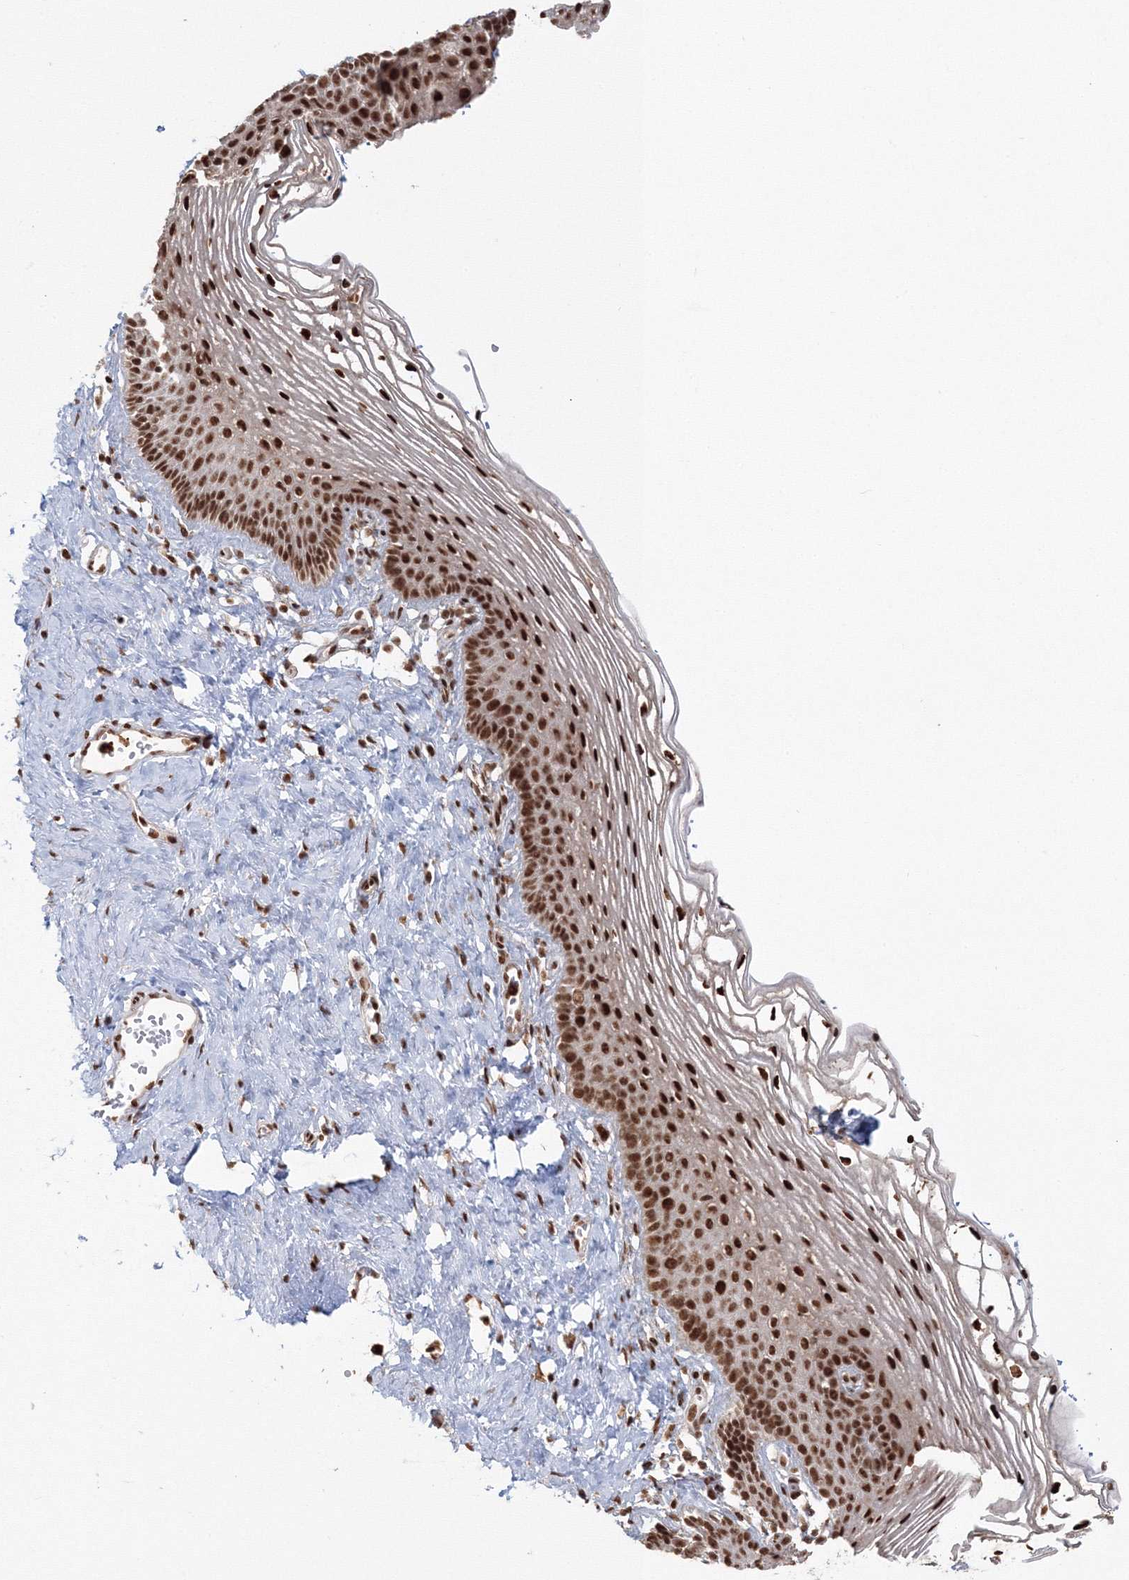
{"staining": {"intensity": "strong", "quantity": ">75%", "location": "nuclear"}, "tissue": "vagina", "cell_type": "Squamous epithelial cells", "image_type": "normal", "snomed": [{"axis": "morphology", "description": "Normal tissue, NOS"}, {"axis": "topography", "description": "Vagina"}], "caption": "DAB (3,3'-diaminobenzidine) immunohistochemical staining of normal human vagina shows strong nuclear protein positivity in about >75% of squamous epithelial cells.", "gene": "KIF20A", "patient": {"sex": "female", "age": 32}}